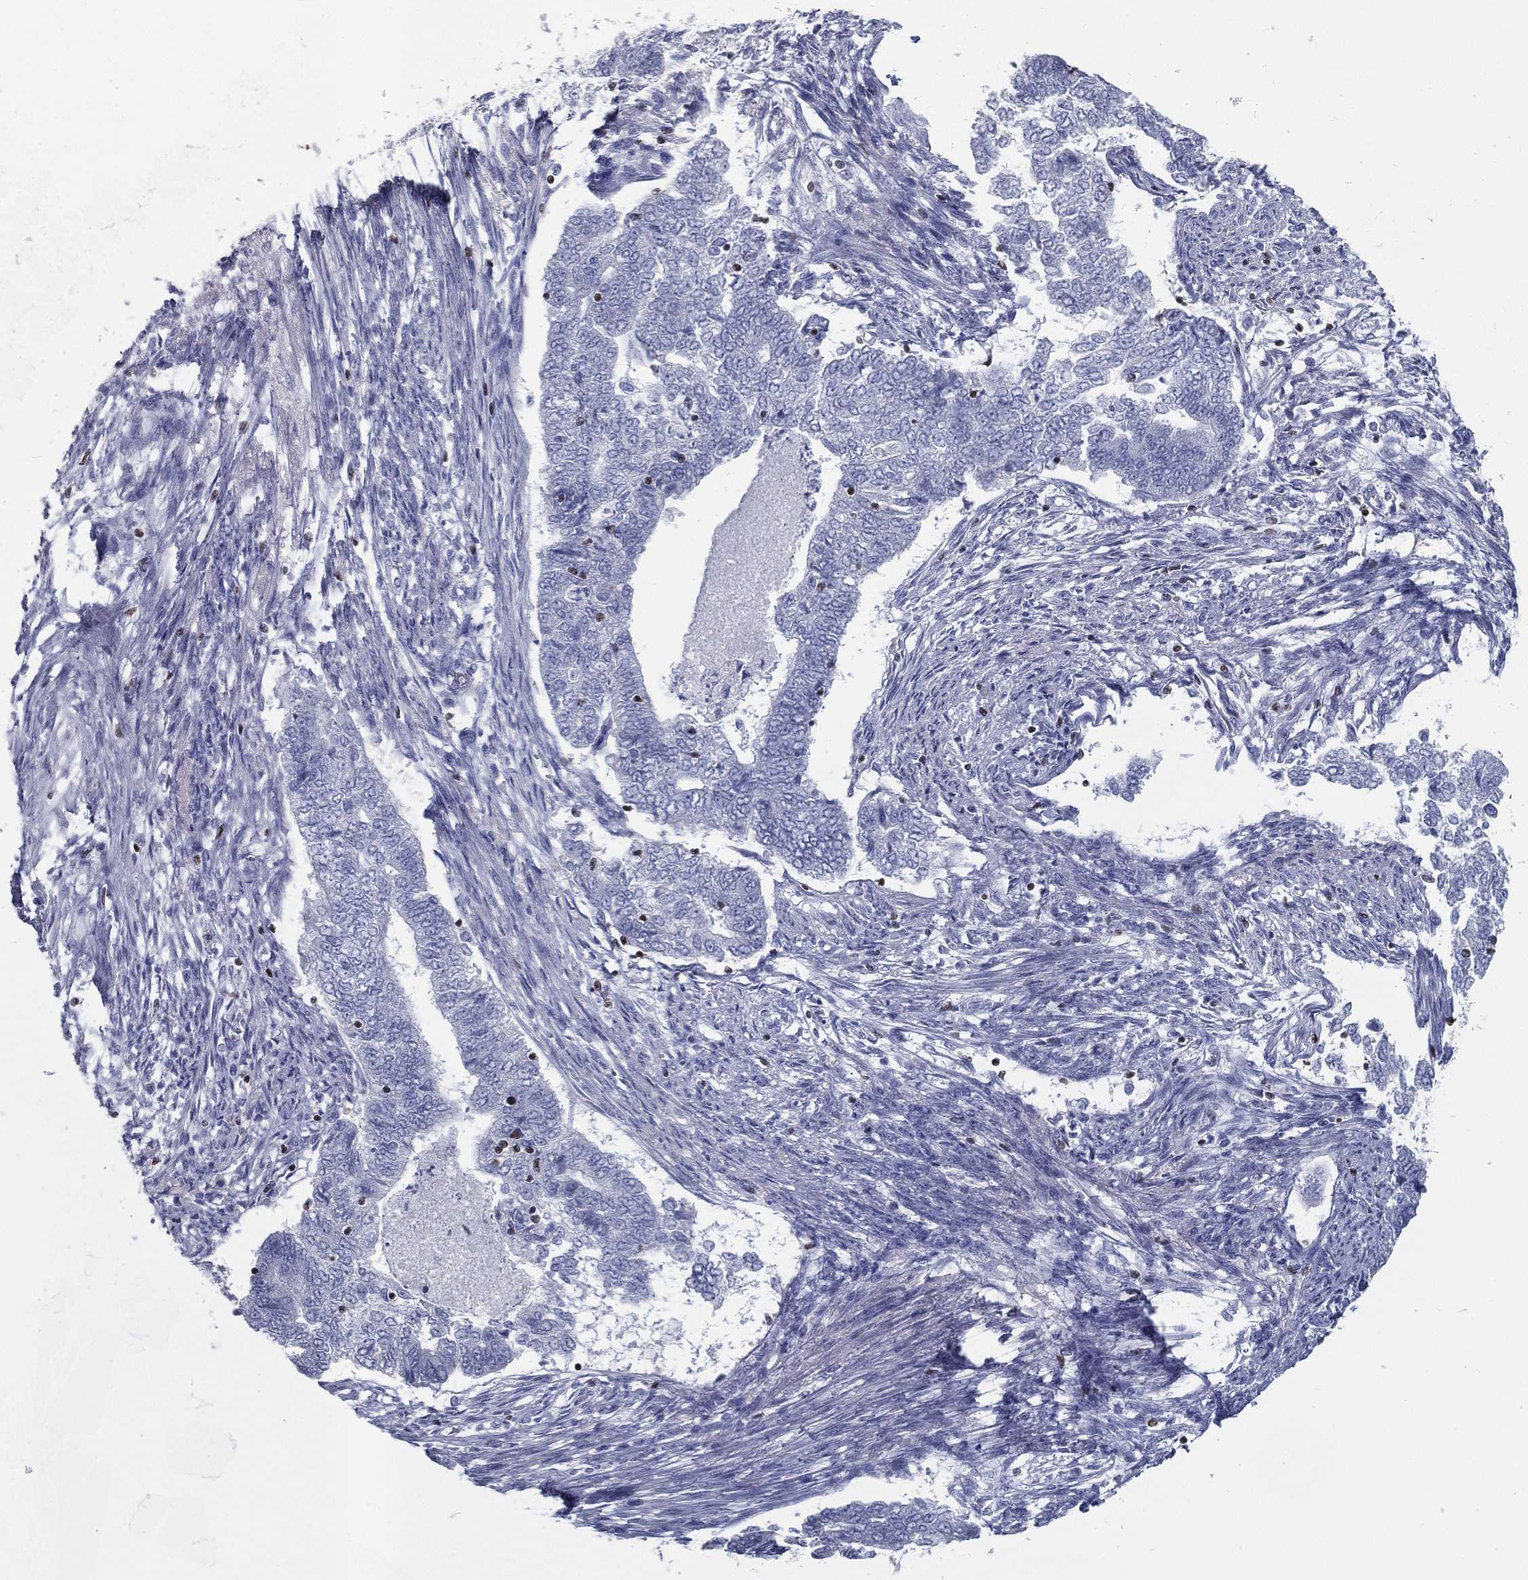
{"staining": {"intensity": "negative", "quantity": "none", "location": "none"}, "tissue": "endometrial cancer", "cell_type": "Tumor cells", "image_type": "cancer", "snomed": [{"axis": "morphology", "description": "Adenocarcinoma, NOS"}, {"axis": "topography", "description": "Endometrium"}], "caption": "Immunohistochemical staining of endometrial cancer (adenocarcinoma) reveals no significant staining in tumor cells.", "gene": "PYHIN1", "patient": {"sex": "female", "age": 65}}